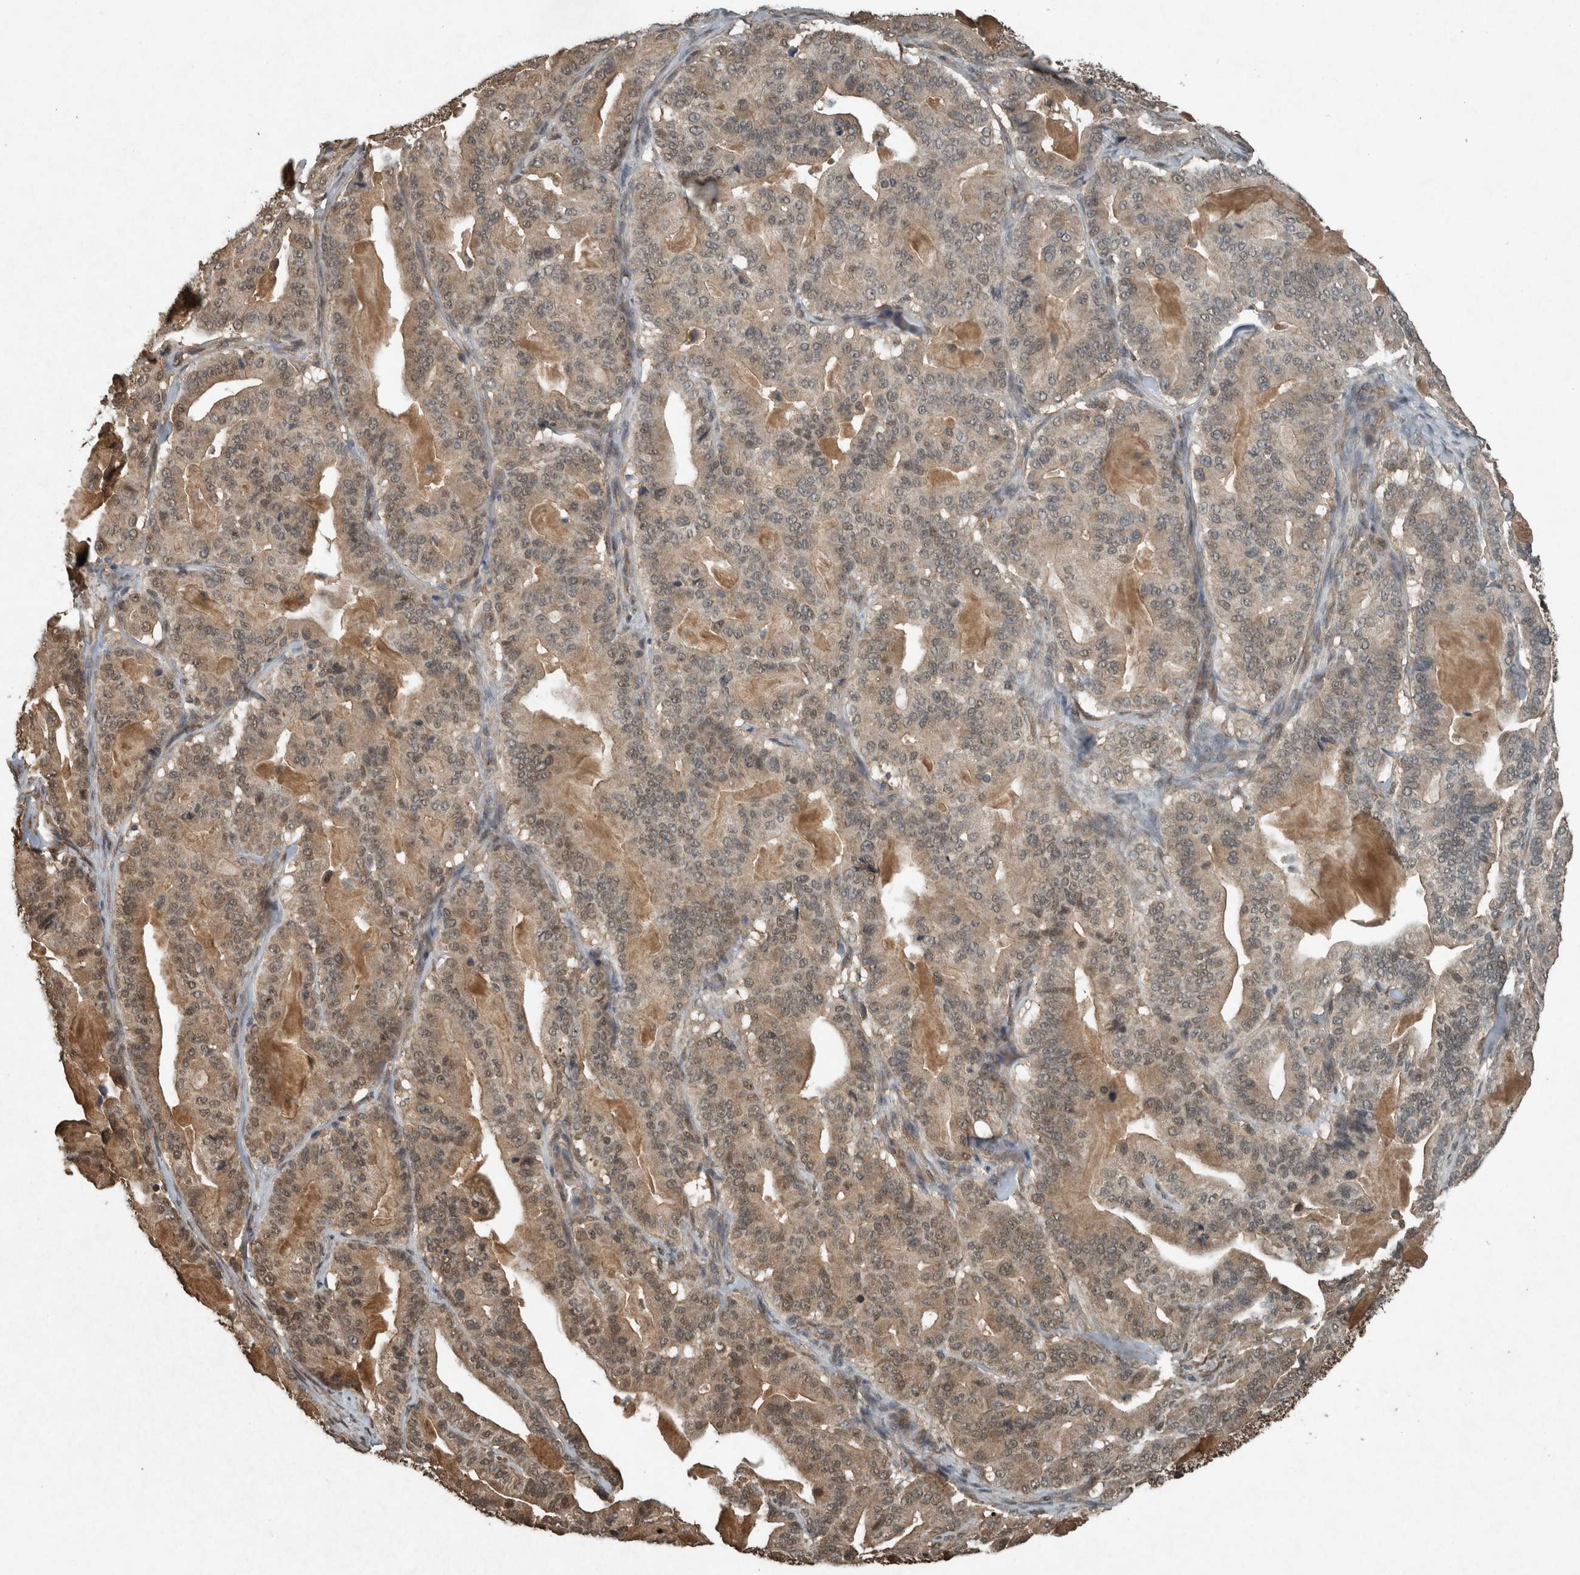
{"staining": {"intensity": "moderate", "quantity": "25%-75%", "location": "cytoplasmic/membranous,nuclear"}, "tissue": "pancreatic cancer", "cell_type": "Tumor cells", "image_type": "cancer", "snomed": [{"axis": "morphology", "description": "Adenocarcinoma, NOS"}, {"axis": "topography", "description": "Pancreas"}], "caption": "Immunohistochemistry of adenocarcinoma (pancreatic) reveals medium levels of moderate cytoplasmic/membranous and nuclear positivity in approximately 25%-75% of tumor cells.", "gene": "ARHGEF12", "patient": {"sex": "male", "age": 63}}